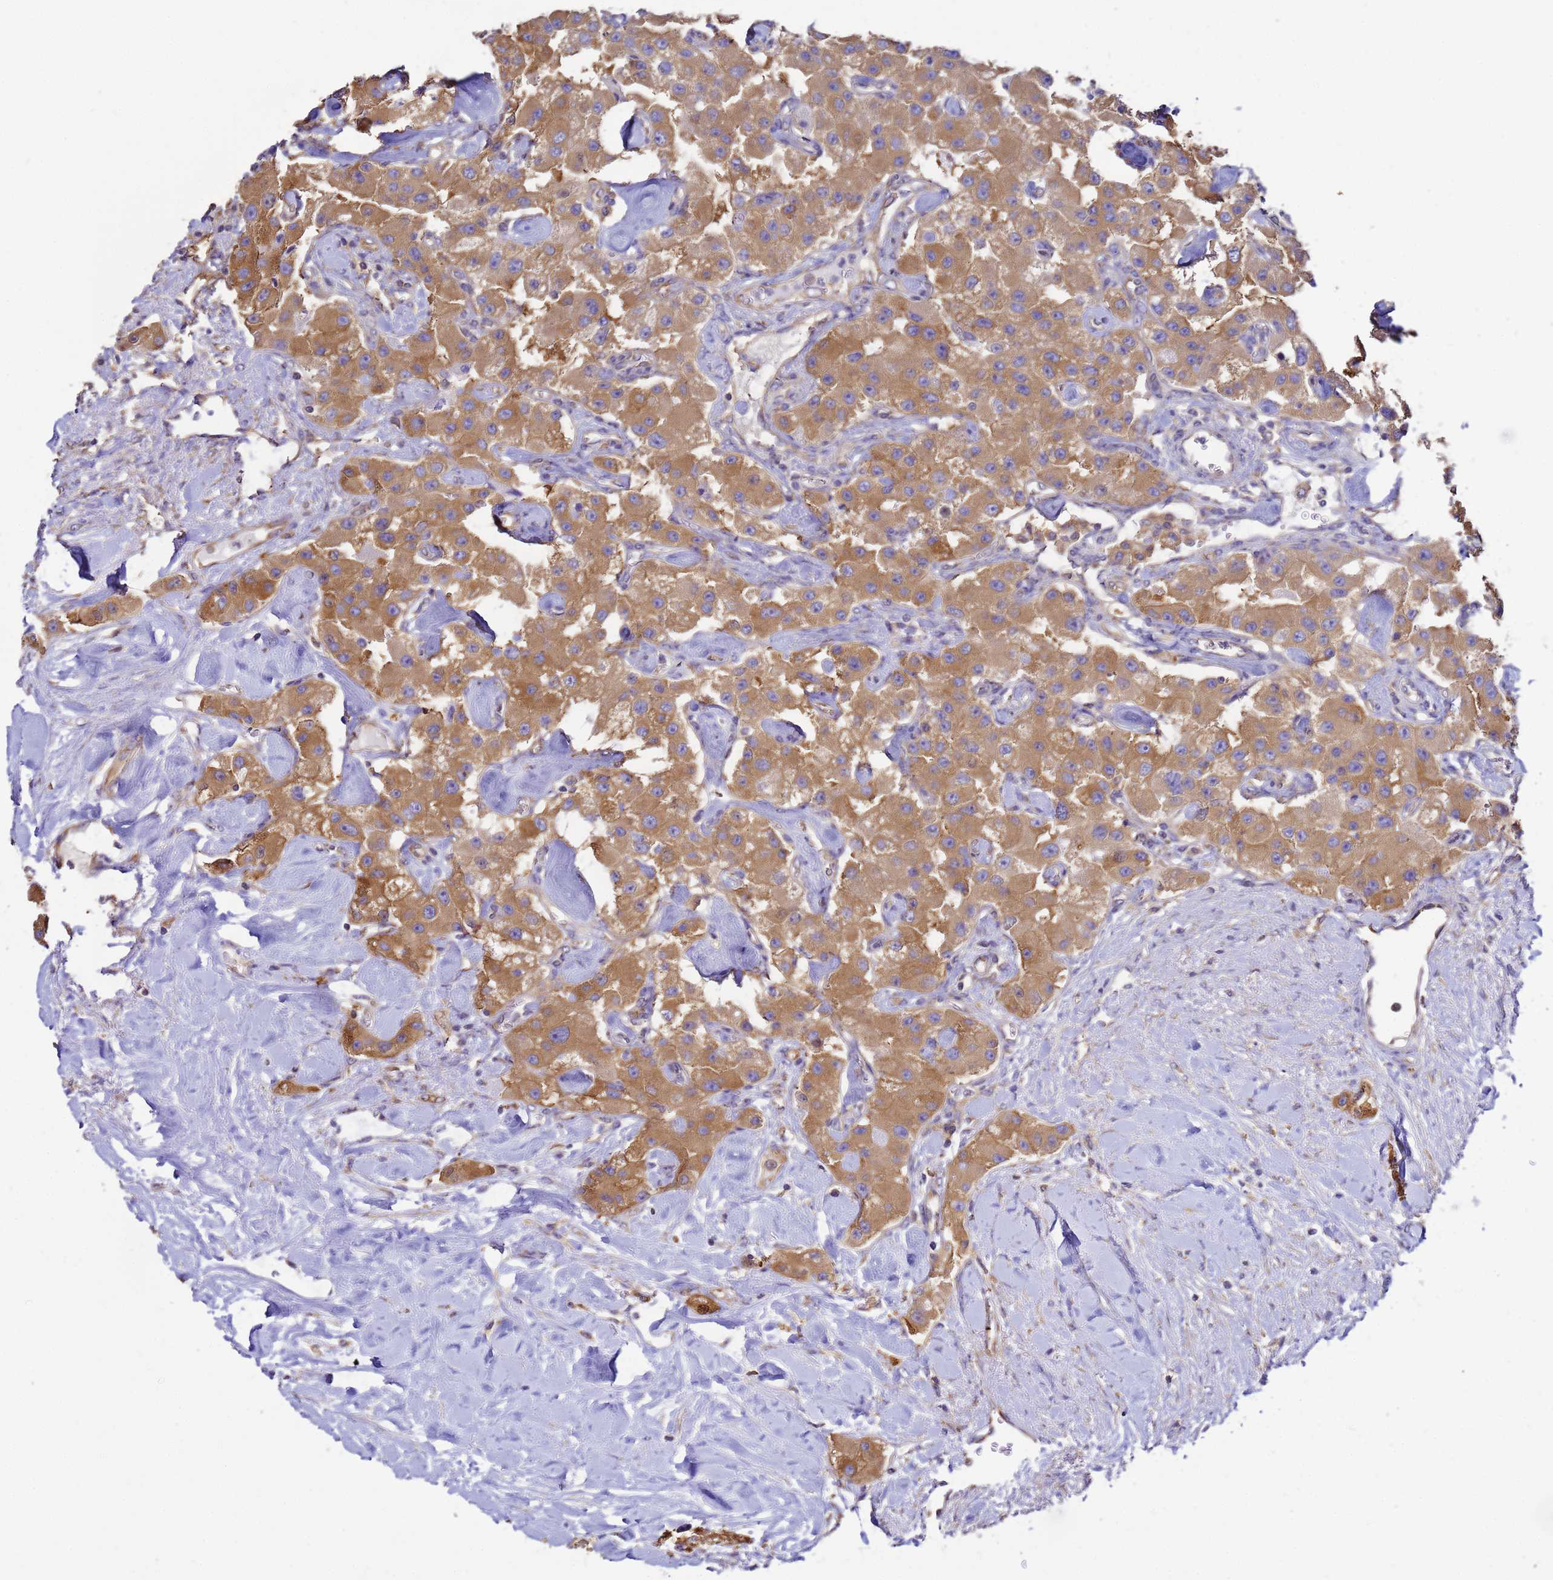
{"staining": {"intensity": "moderate", "quantity": ">75%", "location": "cytoplasmic/membranous"}, "tissue": "carcinoid", "cell_type": "Tumor cells", "image_type": "cancer", "snomed": [{"axis": "morphology", "description": "Carcinoid, malignant, NOS"}, {"axis": "topography", "description": "Pancreas"}], "caption": "Approximately >75% of tumor cells in human carcinoid display moderate cytoplasmic/membranous protein expression as visualized by brown immunohistochemical staining.", "gene": "NARS1", "patient": {"sex": "male", "age": 41}}